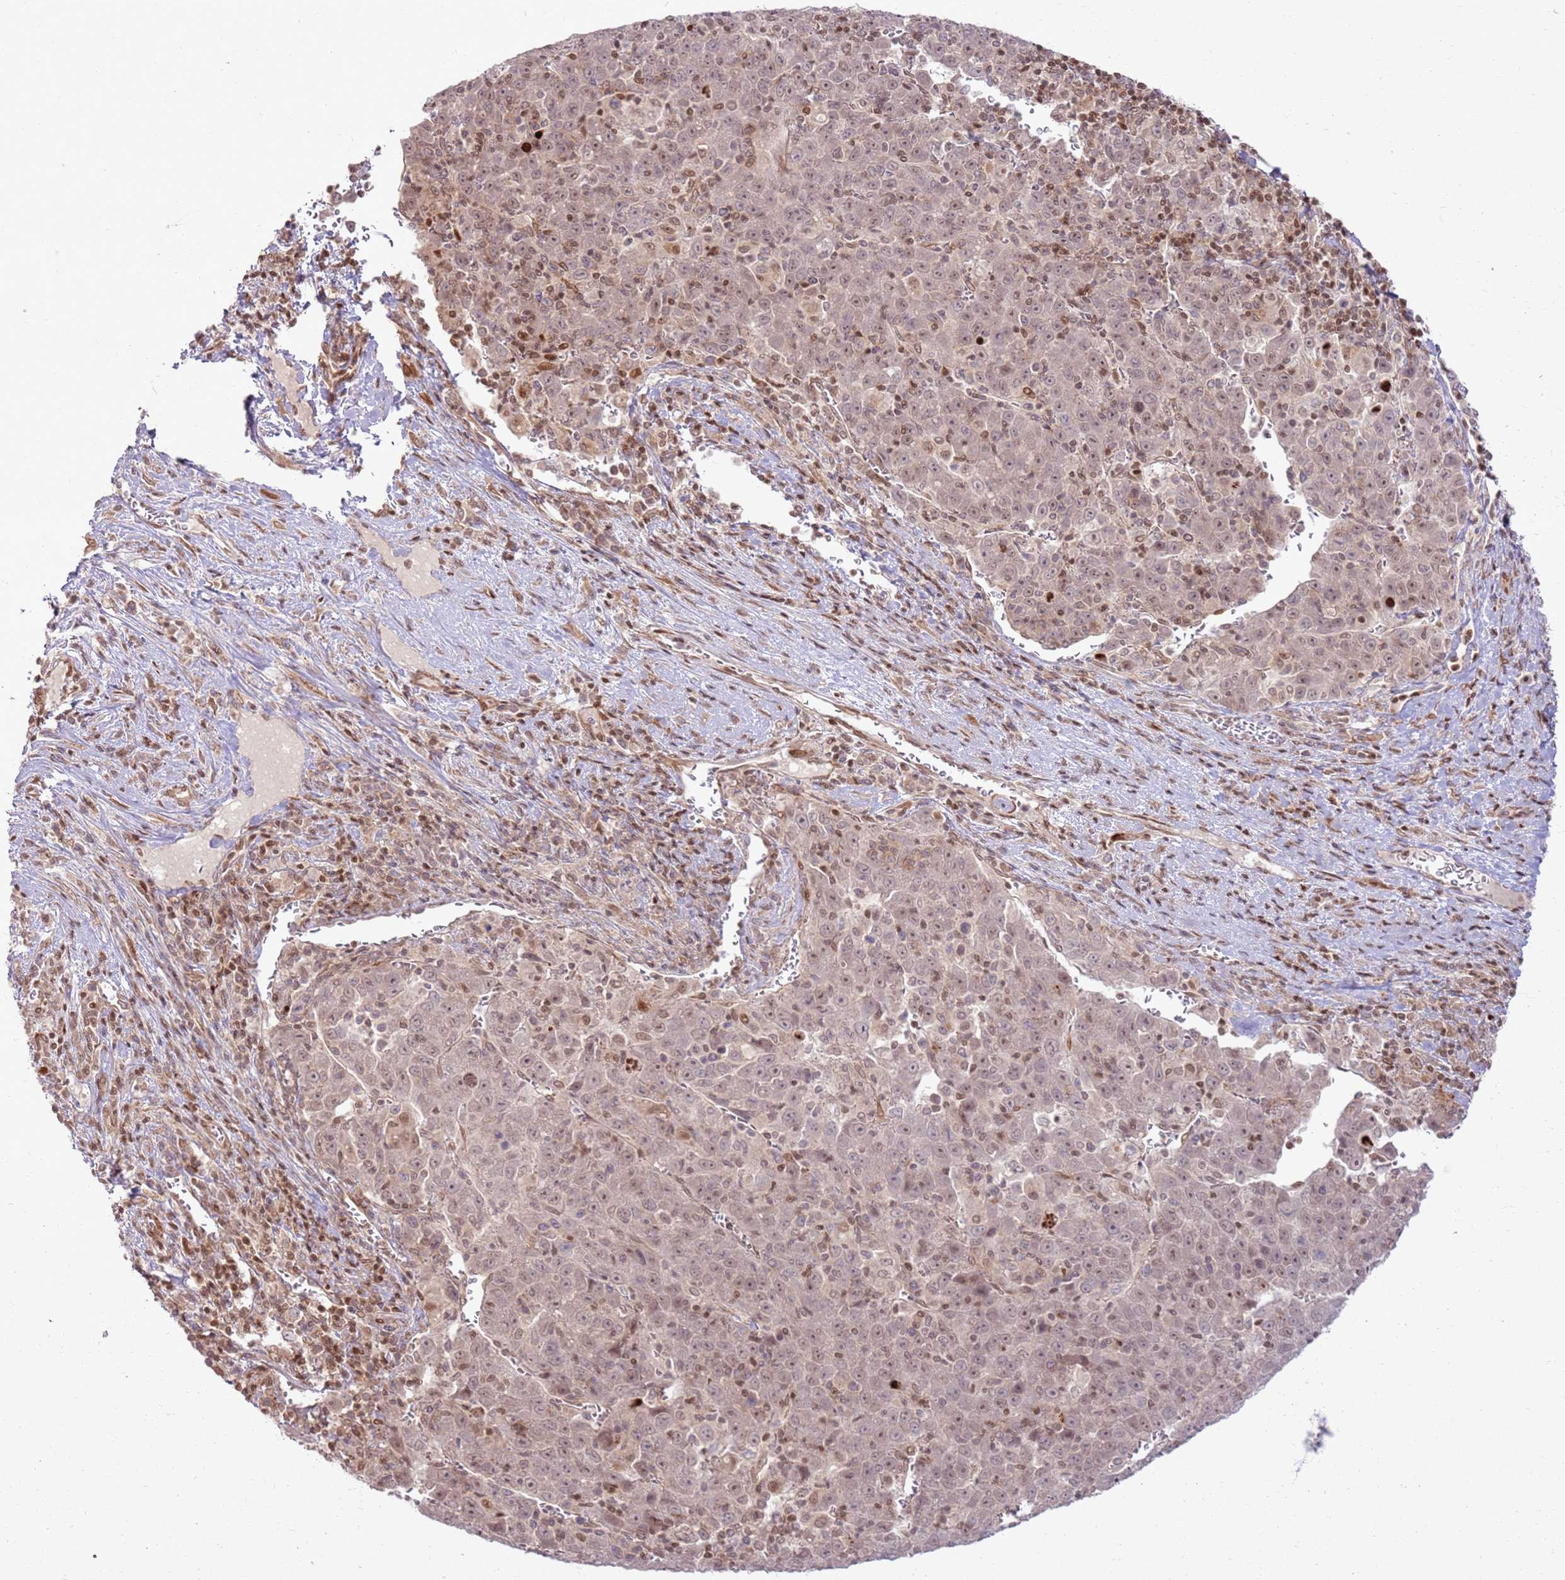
{"staining": {"intensity": "moderate", "quantity": ">75%", "location": "nuclear"}, "tissue": "liver cancer", "cell_type": "Tumor cells", "image_type": "cancer", "snomed": [{"axis": "morphology", "description": "Carcinoma, Hepatocellular, NOS"}, {"axis": "topography", "description": "Liver"}], "caption": "Liver hepatocellular carcinoma was stained to show a protein in brown. There is medium levels of moderate nuclear positivity in about >75% of tumor cells.", "gene": "KLHL36", "patient": {"sex": "female", "age": 53}}